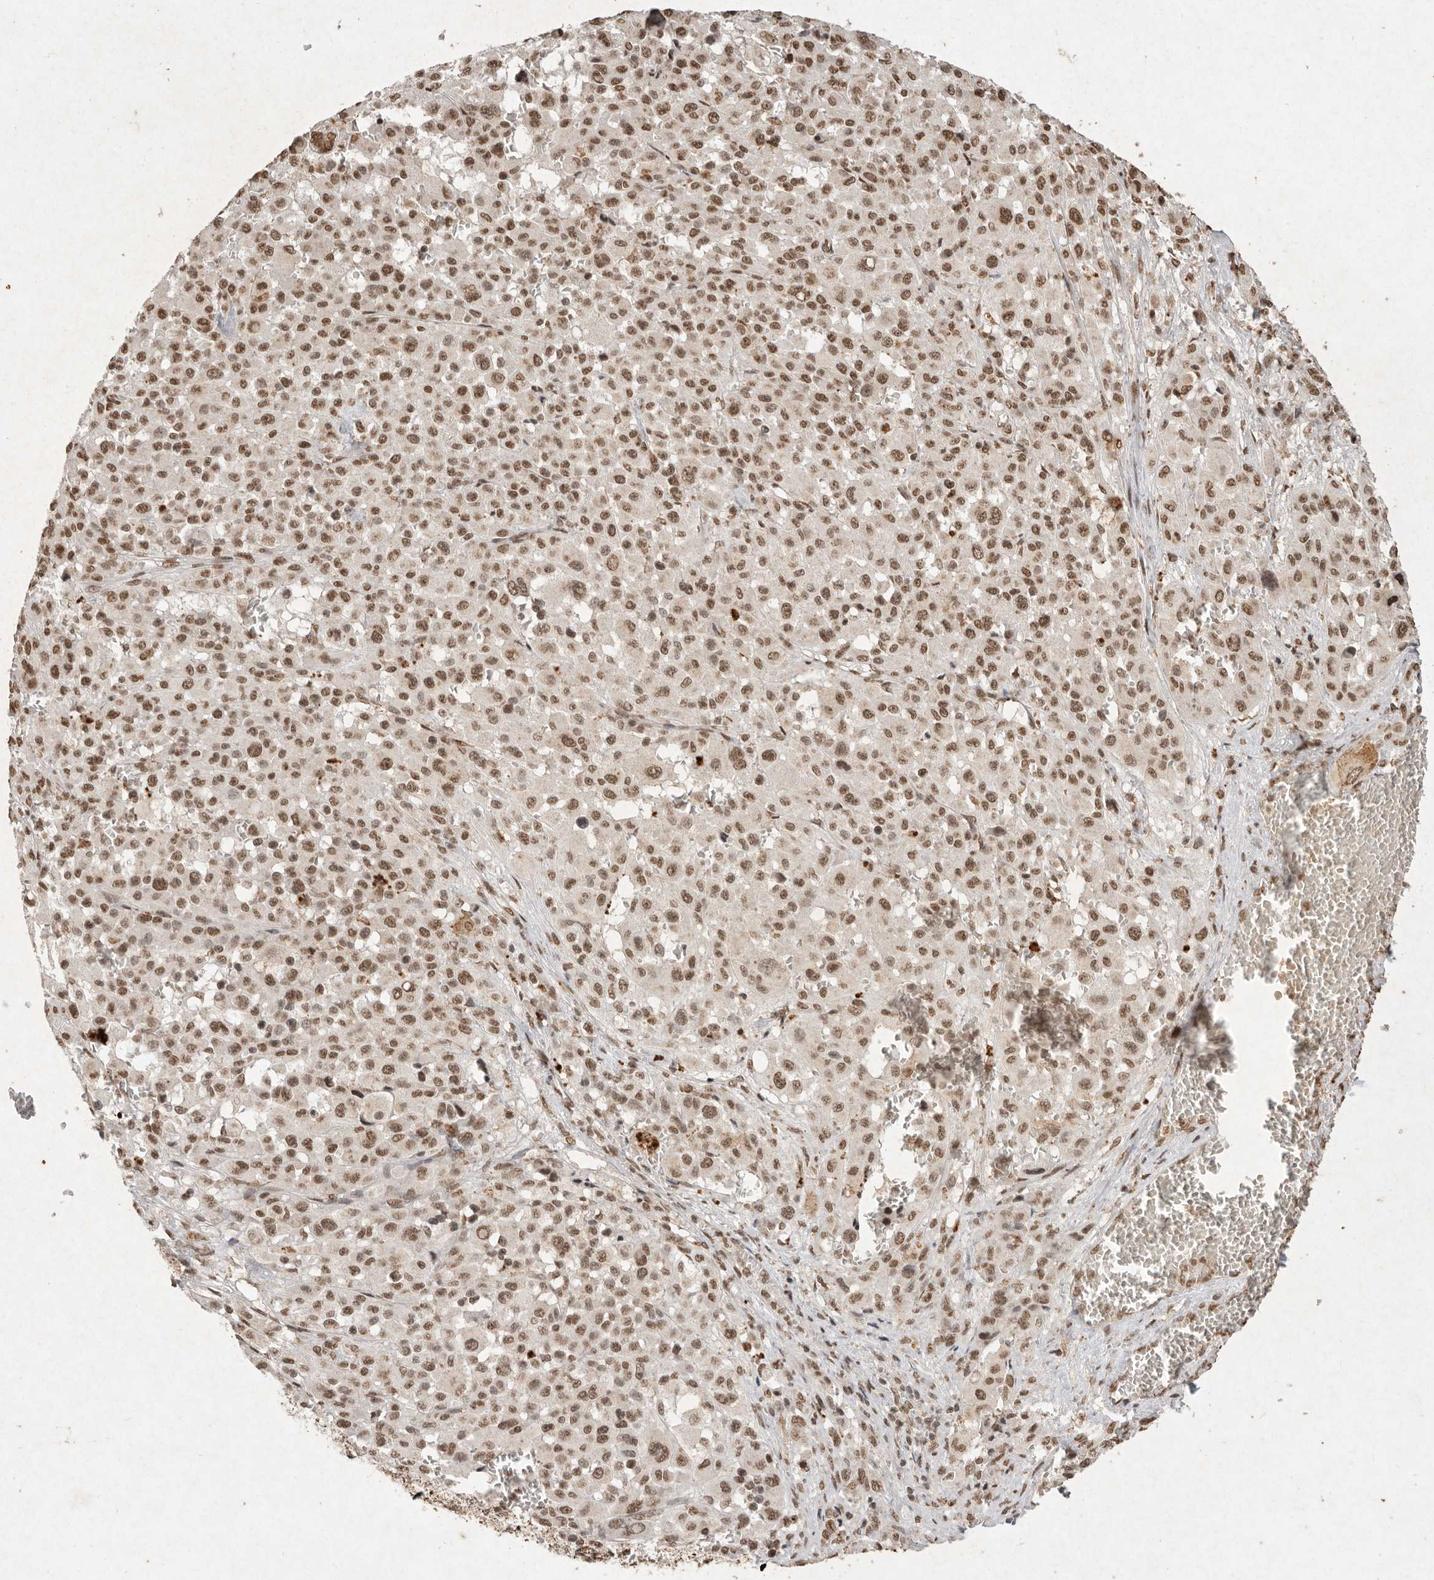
{"staining": {"intensity": "moderate", "quantity": ">75%", "location": "nuclear"}, "tissue": "melanoma", "cell_type": "Tumor cells", "image_type": "cancer", "snomed": [{"axis": "morphology", "description": "Malignant melanoma, Metastatic site"}, {"axis": "topography", "description": "Skin"}], "caption": "Tumor cells display medium levels of moderate nuclear positivity in approximately >75% of cells in melanoma.", "gene": "NKX3-2", "patient": {"sex": "female", "age": 74}}